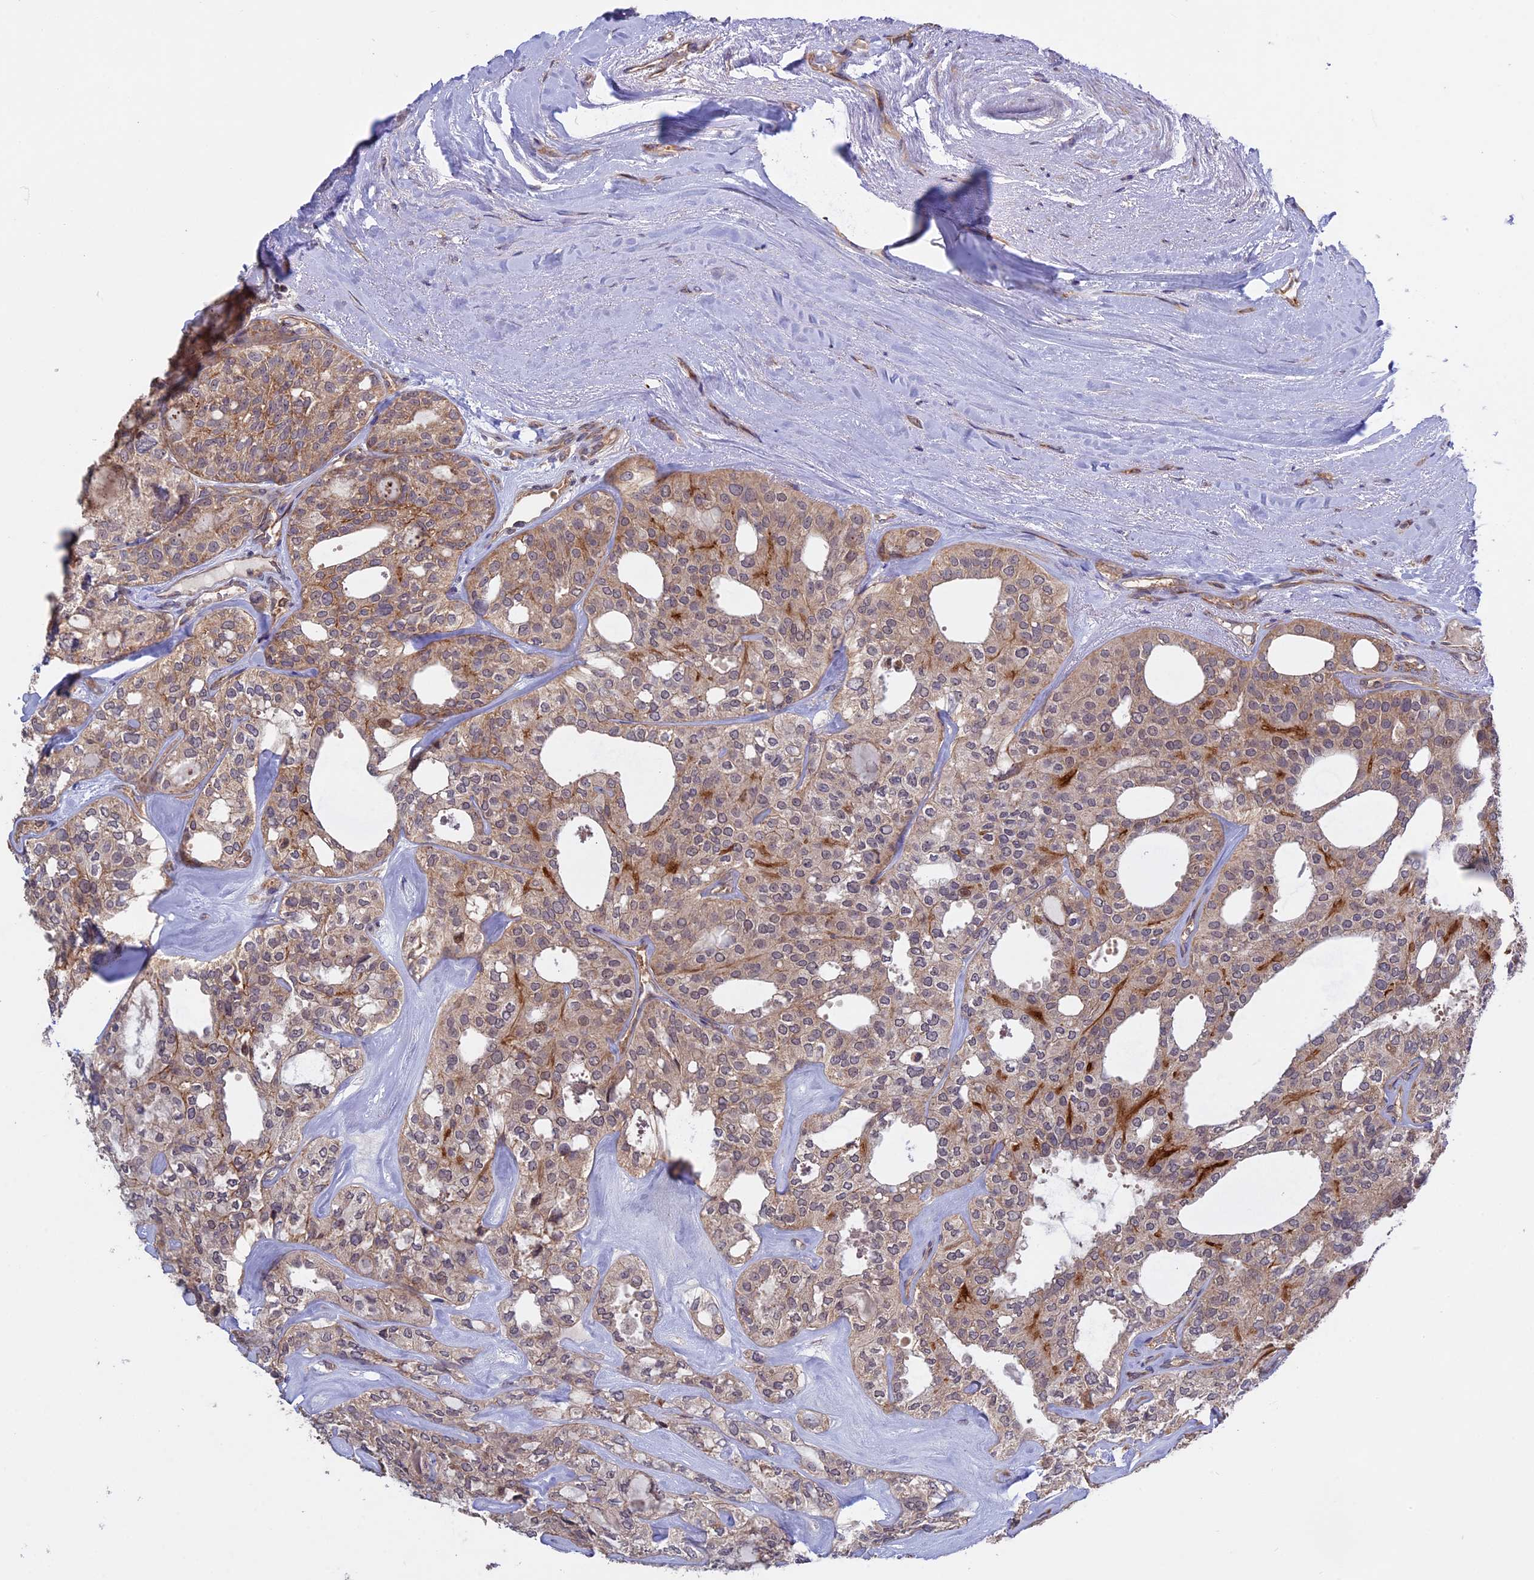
{"staining": {"intensity": "moderate", "quantity": ">75%", "location": "cytoplasmic/membranous"}, "tissue": "thyroid cancer", "cell_type": "Tumor cells", "image_type": "cancer", "snomed": [{"axis": "morphology", "description": "Follicular adenoma carcinoma, NOS"}, {"axis": "topography", "description": "Thyroid gland"}], "caption": "Protein expression analysis of thyroid follicular adenoma carcinoma reveals moderate cytoplasmic/membranous staining in about >75% of tumor cells. The staining was performed using DAB (3,3'-diaminobenzidine), with brown indicating positive protein expression. Nuclei are stained blue with hematoxylin.", "gene": "FERMT1", "patient": {"sex": "male", "age": 75}}